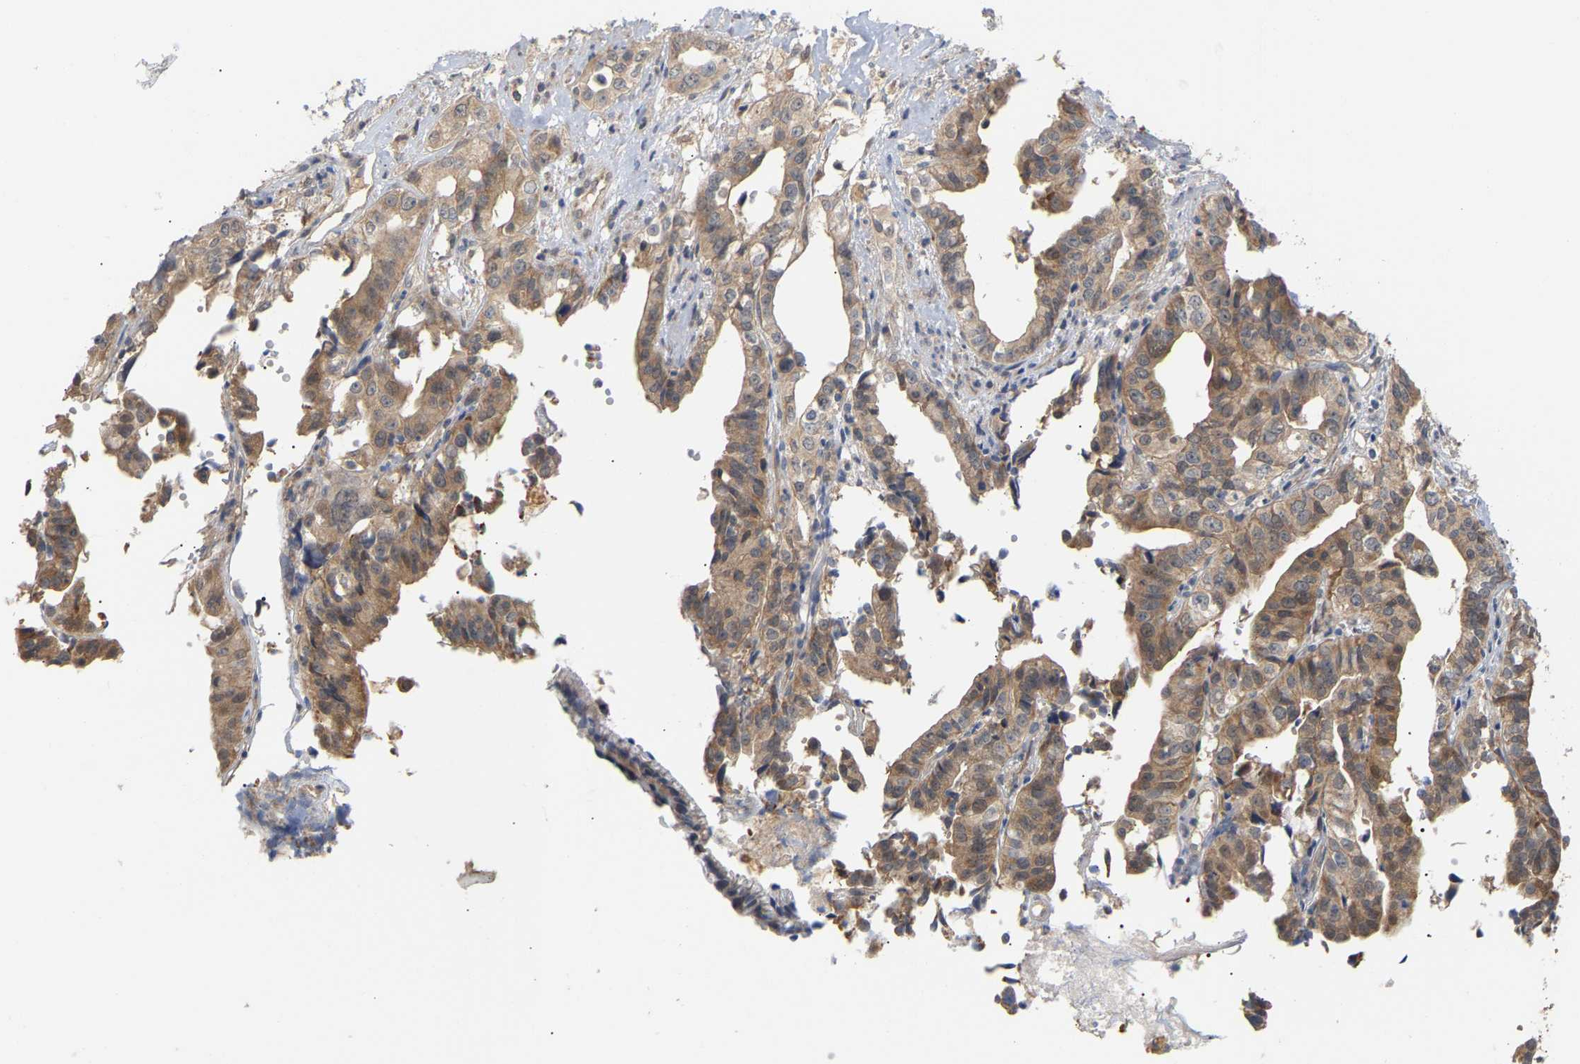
{"staining": {"intensity": "moderate", "quantity": ">75%", "location": "cytoplasmic/membranous"}, "tissue": "liver cancer", "cell_type": "Tumor cells", "image_type": "cancer", "snomed": [{"axis": "morphology", "description": "Cholangiocarcinoma"}, {"axis": "topography", "description": "Liver"}], "caption": "Liver cancer tissue reveals moderate cytoplasmic/membranous positivity in approximately >75% of tumor cells, visualized by immunohistochemistry. The staining was performed using DAB, with brown indicating positive protein expression. Nuclei are stained blue with hematoxylin.", "gene": "TPMT", "patient": {"sex": "female", "age": 61}}